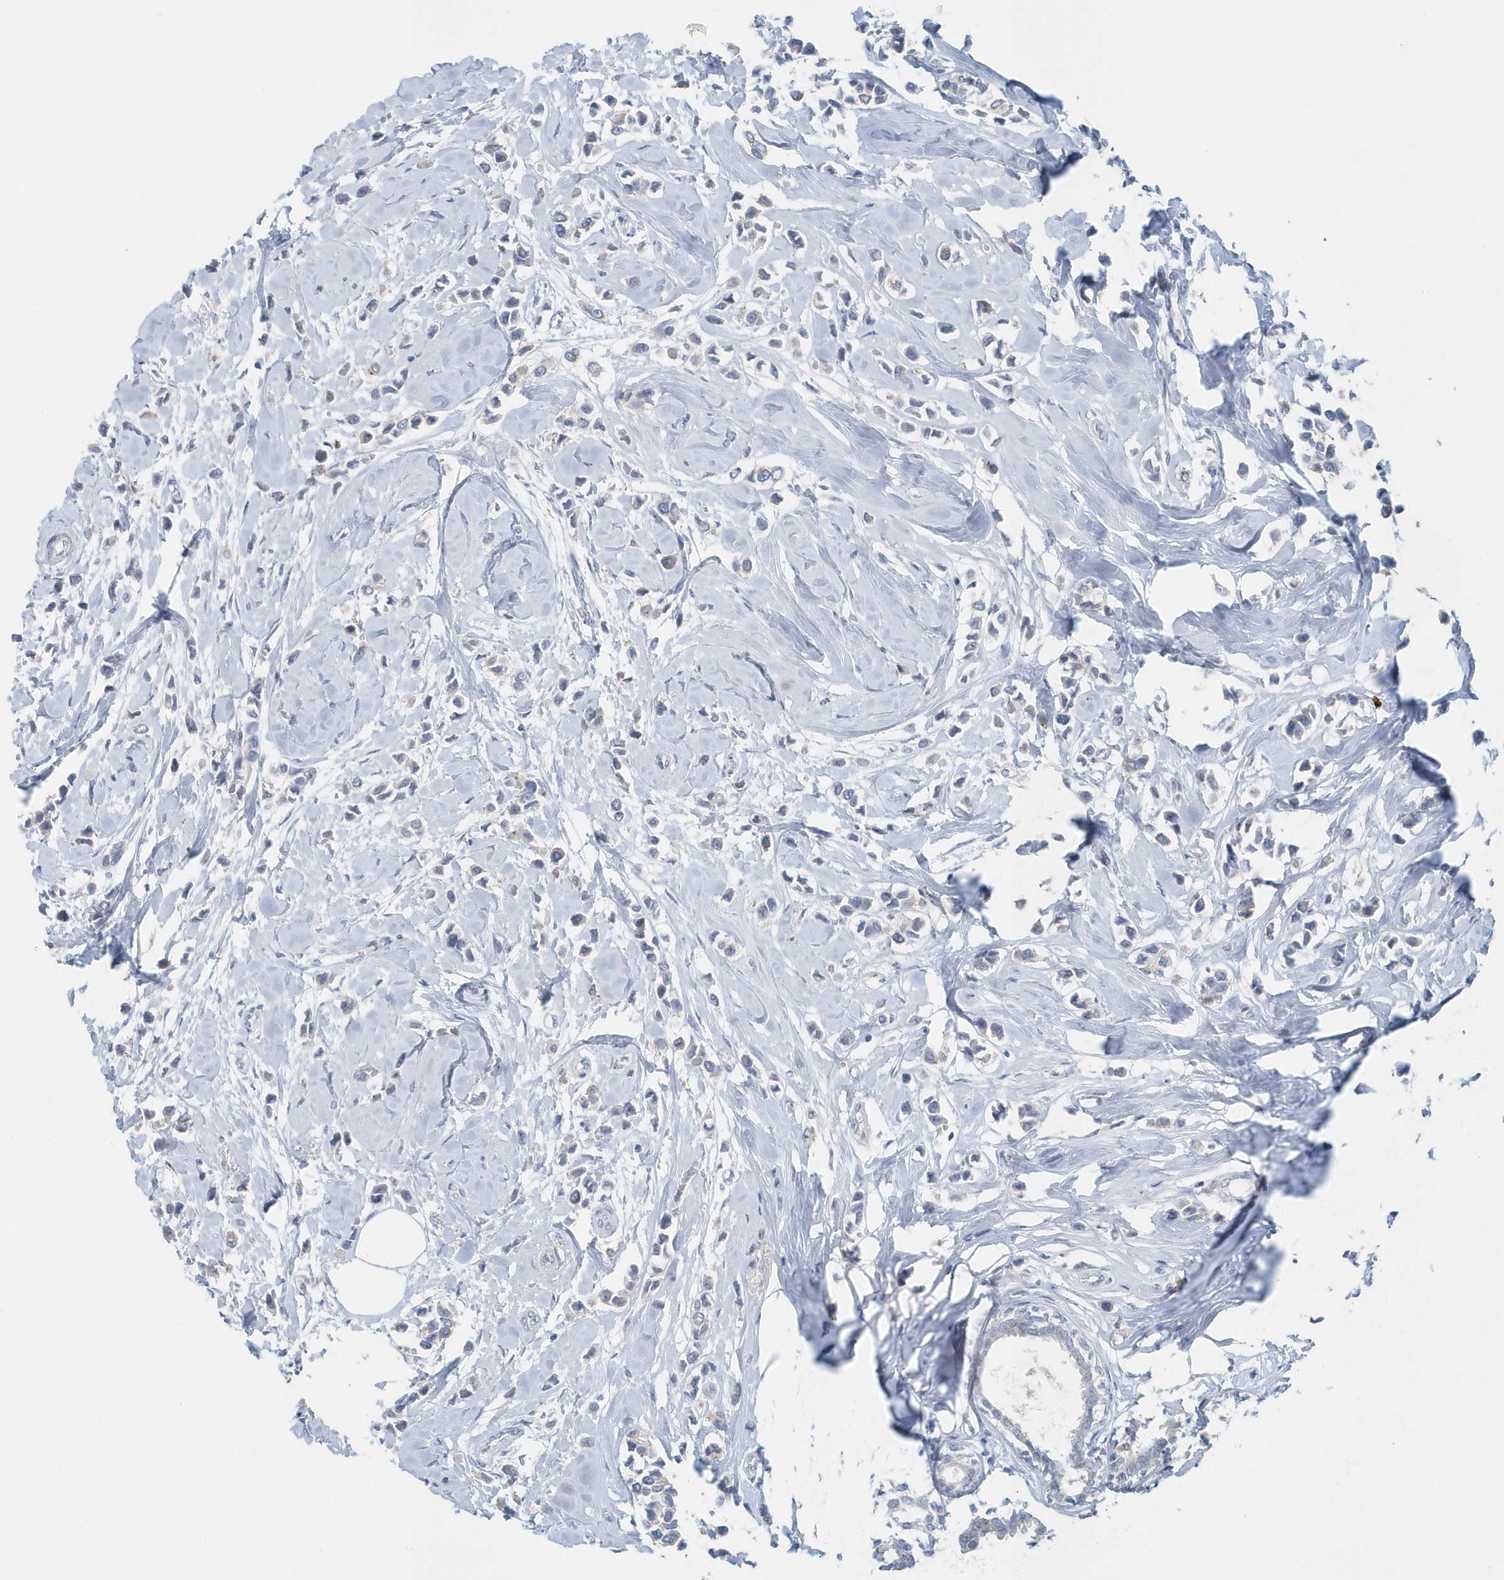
{"staining": {"intensity": "negative", "quantity": "none", "location": "none"}, "tissue": "breast cancer", "cell_type": "Tumor cells", "image_type": "cancer", "snomed": [{"axis": "morphology", "description": "Lobular carcinoma"}, {"axis": "topography", "description": "Breast"}], "caption": "Breast cancer (lobular carcinoma) stained for a protein using immunohistochemistry (IHC) shows no staining tumor cells.", "gene": "MMUT", "patient": {"sex": "female", "age": 51}}